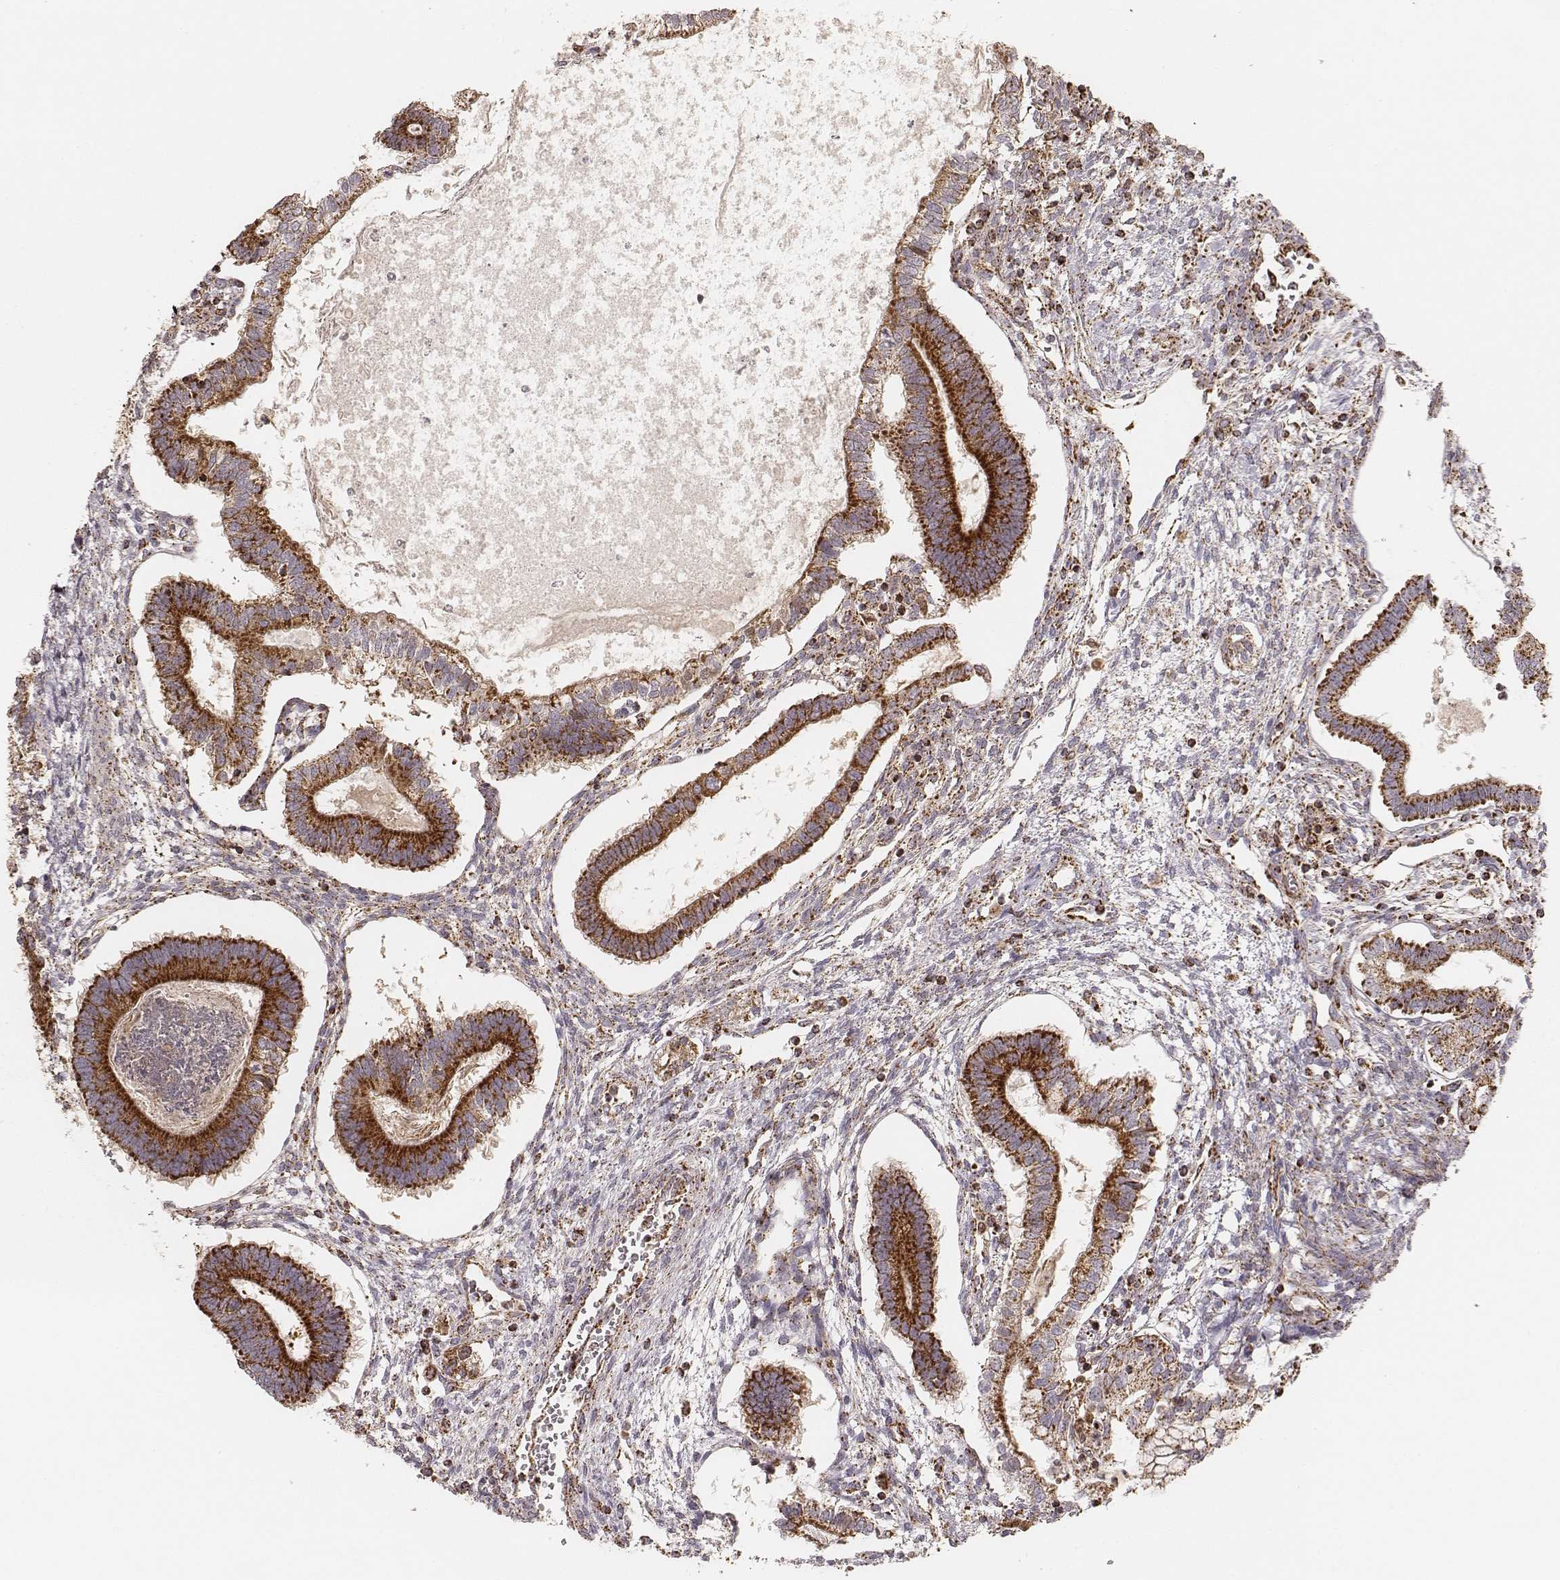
{"staining": {"intensity": "strong", "quantity": ">75%", "location": "cytoplasmic/membranous"}, "tissue": "testis cancer", "cell_type": "Tumor cells", "image_type": "cancer", "snomed": [{"axis": "morphology", "description": "Carcinoma, Embryonal, NOS"}, {"axis": "topography", "description": "Testis"}], "caption": "A photomicrograph of embryonal carcinoma (testis) stained for a protein shows strong cytoplasmic/membranous brown staining in tumor cells.", "gene": "CS", "patient": {"sex": "male", "age": 37}}